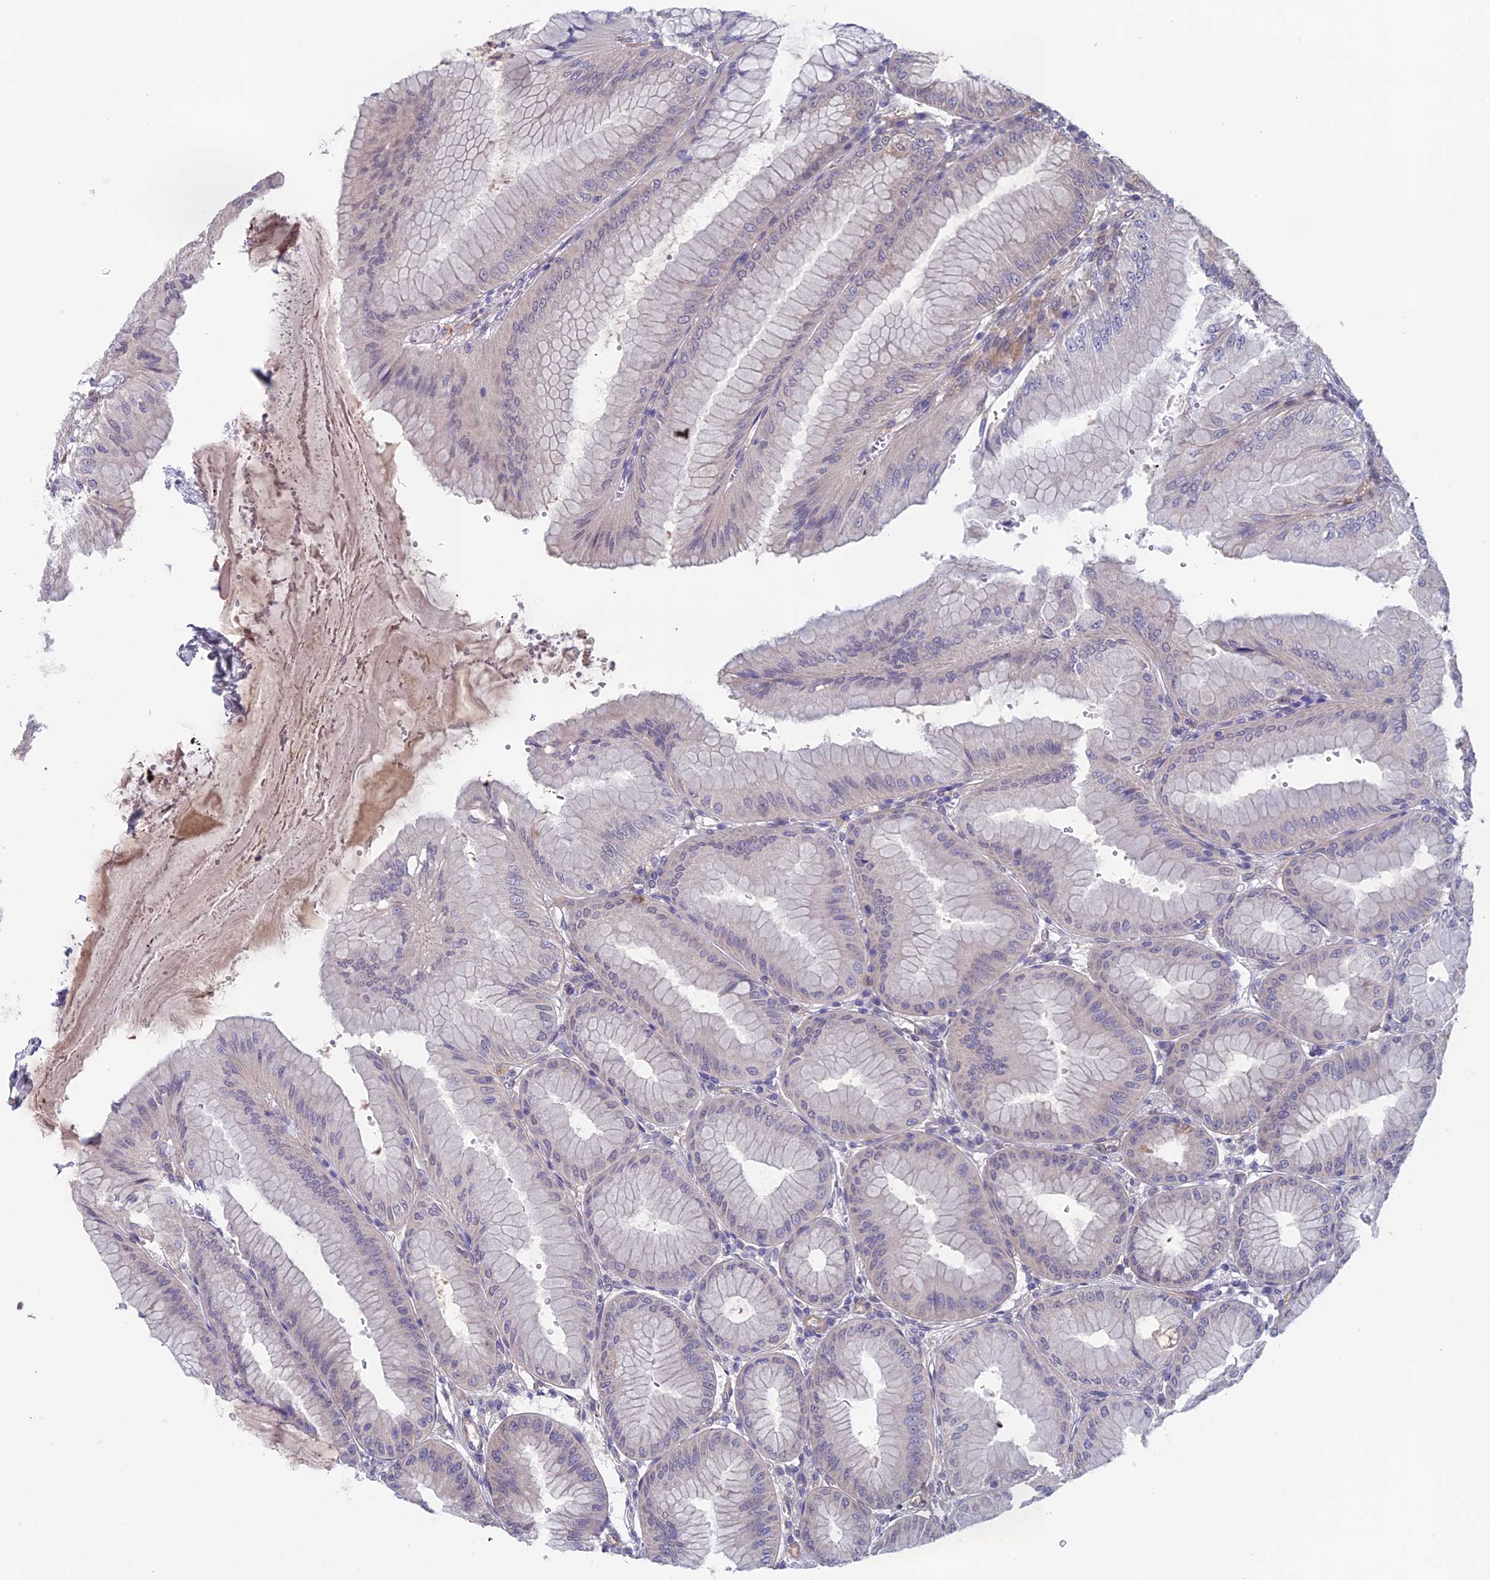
{"staining": {"intensity": "weak", "quantity": "25%-75%", "location": "cytoplasmic/membranous"}, "tissue": "stomach", "cell_type": "Glandular cells", "image_type": "normal", "snomed": [{"axis": "morphology", "description": "Normal tissue, NOS"}, {"axis": "topography", "description": "Stomach, lower"}], "caption": "High-magnification brightfield microscopy of normal stomach stained with DAB (3,3'-diaminobenzidine) (brown) and counterstained with hematoxylin (blue). glandular cells exhibit weak cytoplasmic/membranous positivity is seen in approximately25%-75% of cells. Nuclei are stained in blue.", "gene": "MAST2", "patient": {"sex": "male", "age": 71}}